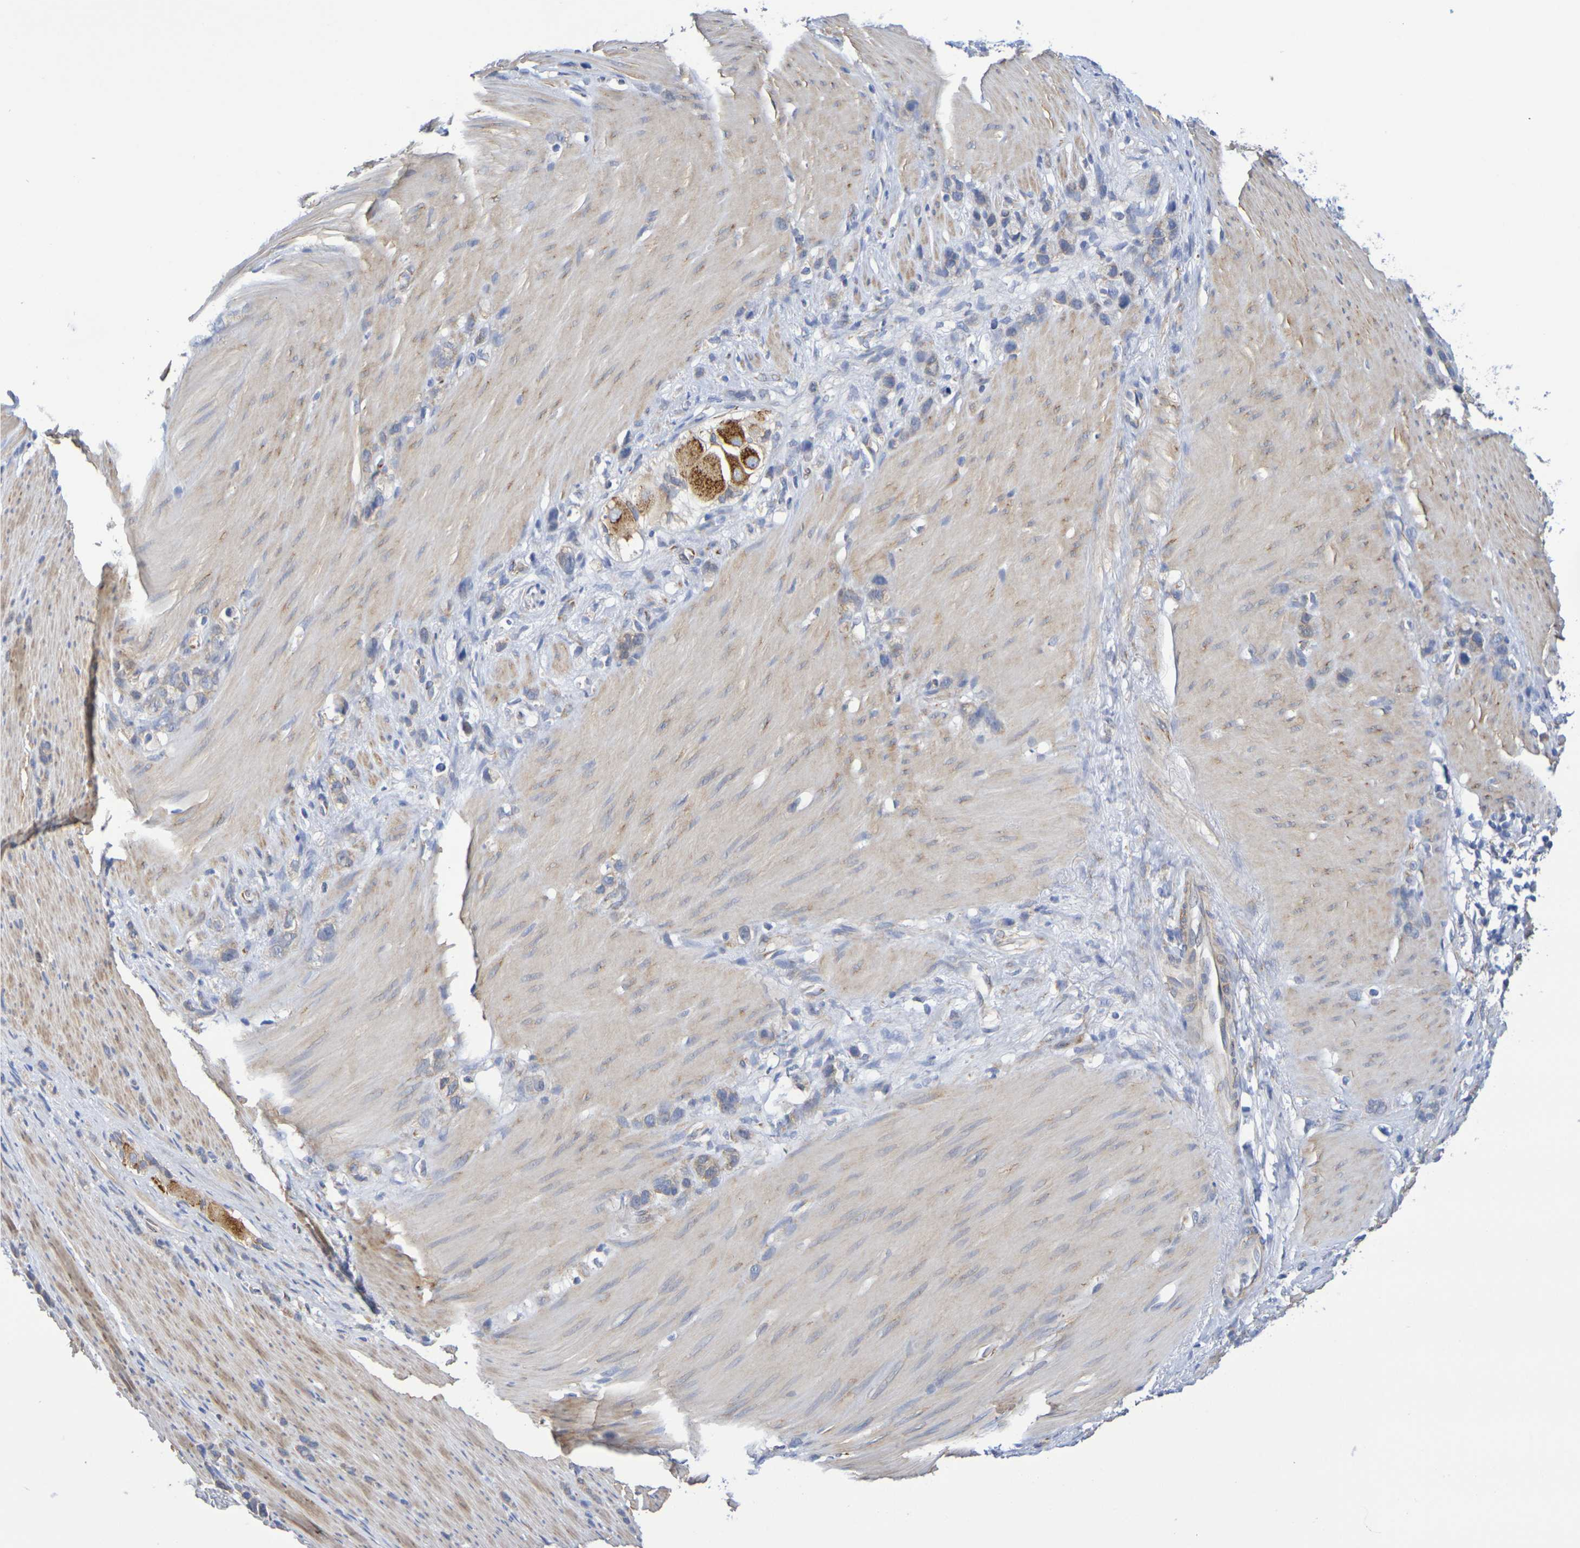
{"staining": {"intensity": "moderate", "quantity": "<25%", "location": "cytoplasmic/membranous"}, "tissue": "stomach cancer", "cell_type": "Tumor cells", "image_type": "cancer", "snomed": [{"axis": "morphology", "description": "Normal tissue, NOS"}, {"axis": "morphology", "description": "Adenocarcinoma, NOS"}, {"axis": "morphology", "description": "Adenocarcinoma, High grade"}, {"axis": "topography", "description": "Stomach, upper"}, {"axis": "topography", "description": "Stomach"}], "caption": "Immunohistochemistry (IHC) micrograph of stomach adenocarcinoma stained for a protein (brown), which demonstrates low levels of moderate cytoplasmic/membranous staining in about <25% of tumor cells.", "gene": "TMCC3", "patient": {"sex": "female", "age": 65}}